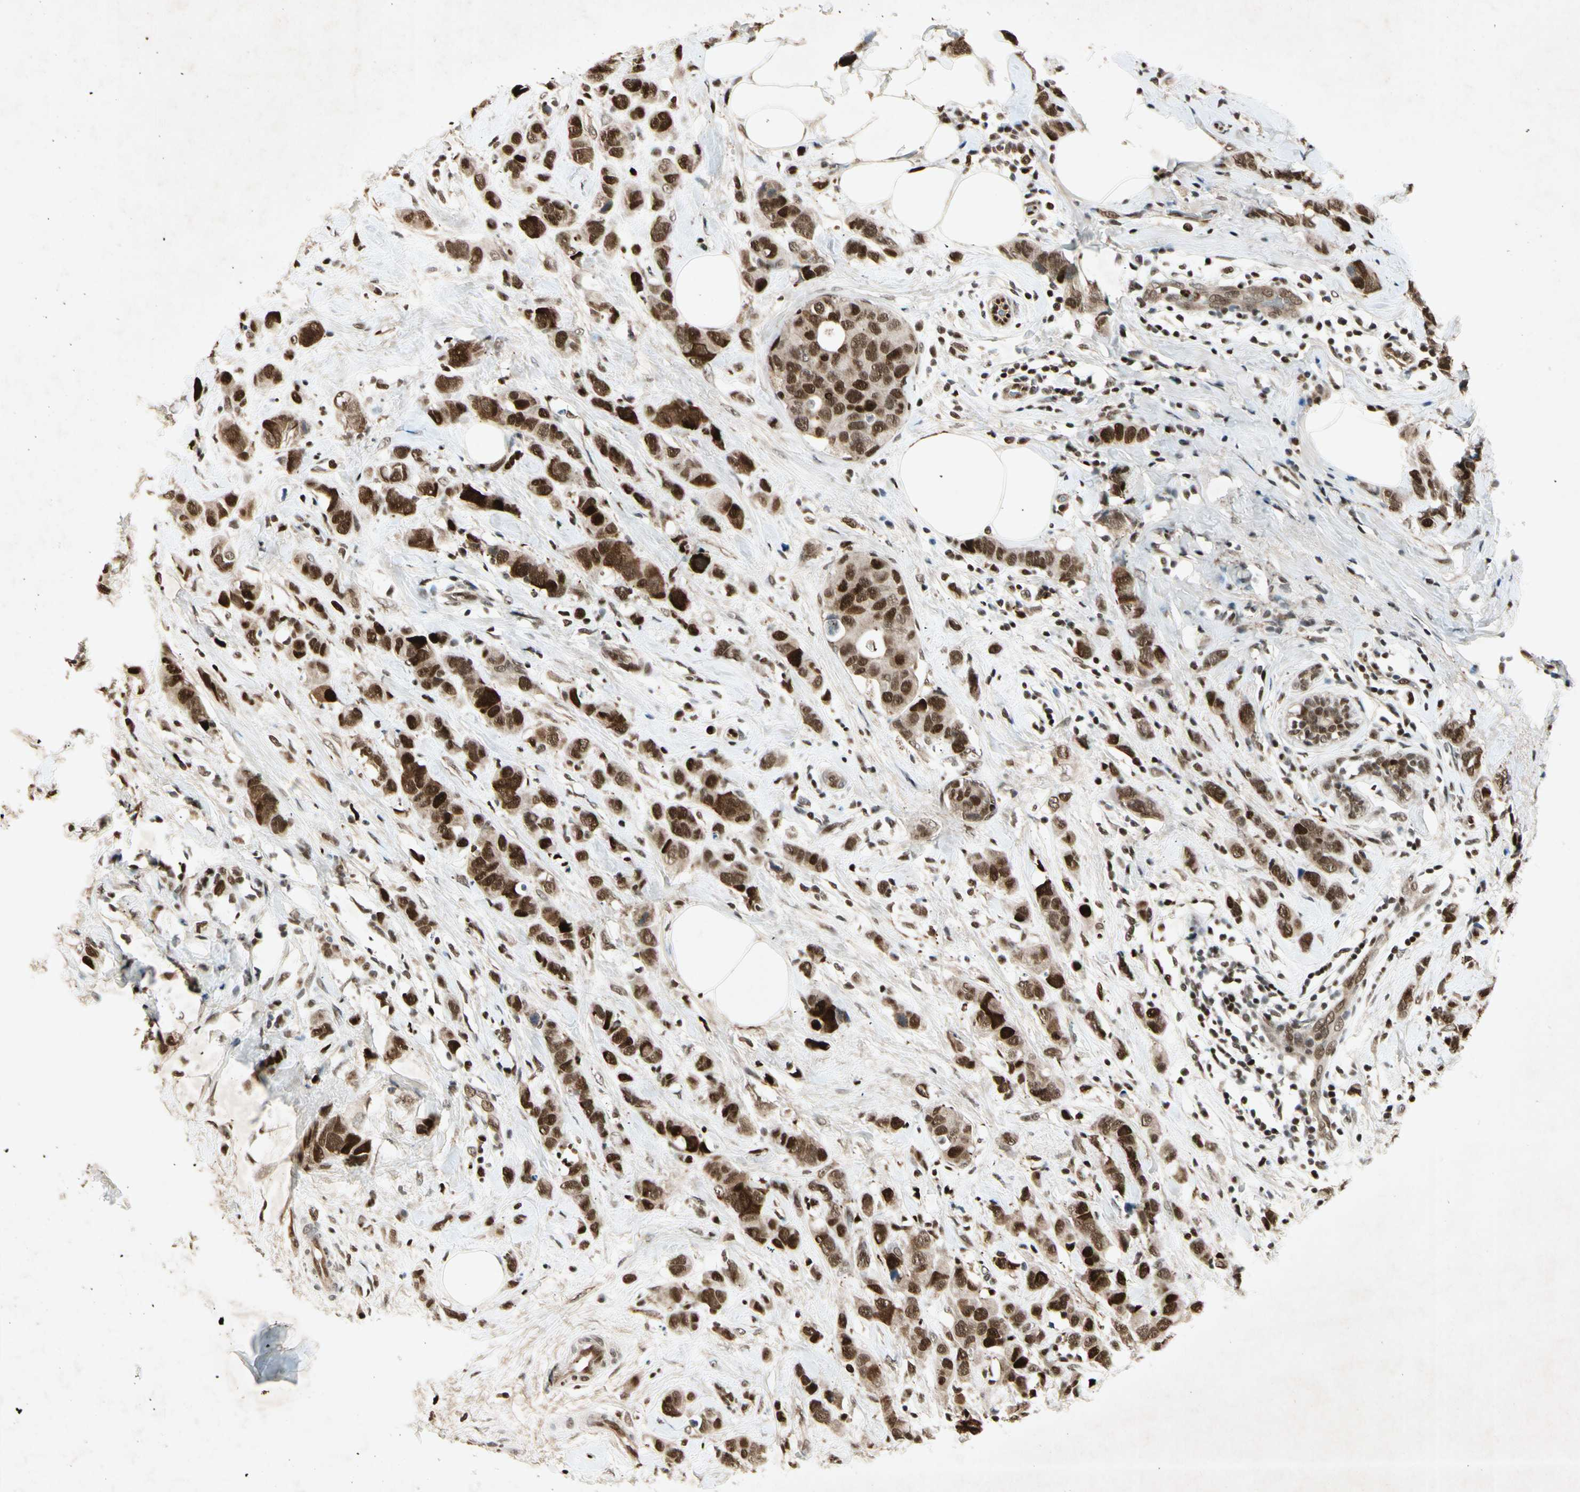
{"staining": {"intensity": "strong", "quantity": ">75%", "location": "nuclear"}, "tissue": "breast cancer", "cell_type": "Tumor cells", "image_type": "cancer", "snomed": [{"axis": "morphology", "description": "Normal tissue, NOS"}, {"axis": "morphology", "description": "Duct carcinoma"}, {"axis": "topography", "description": "Breast"}], "caption": "Immunohistochemical staining of human breast cancer (invasive ductal carcinoma) reveals high levels of strong nuclear staining in approximately >75% of tumor cells.", "gene": "RNF43", "patient": {"sex": "female", "age": 50}}